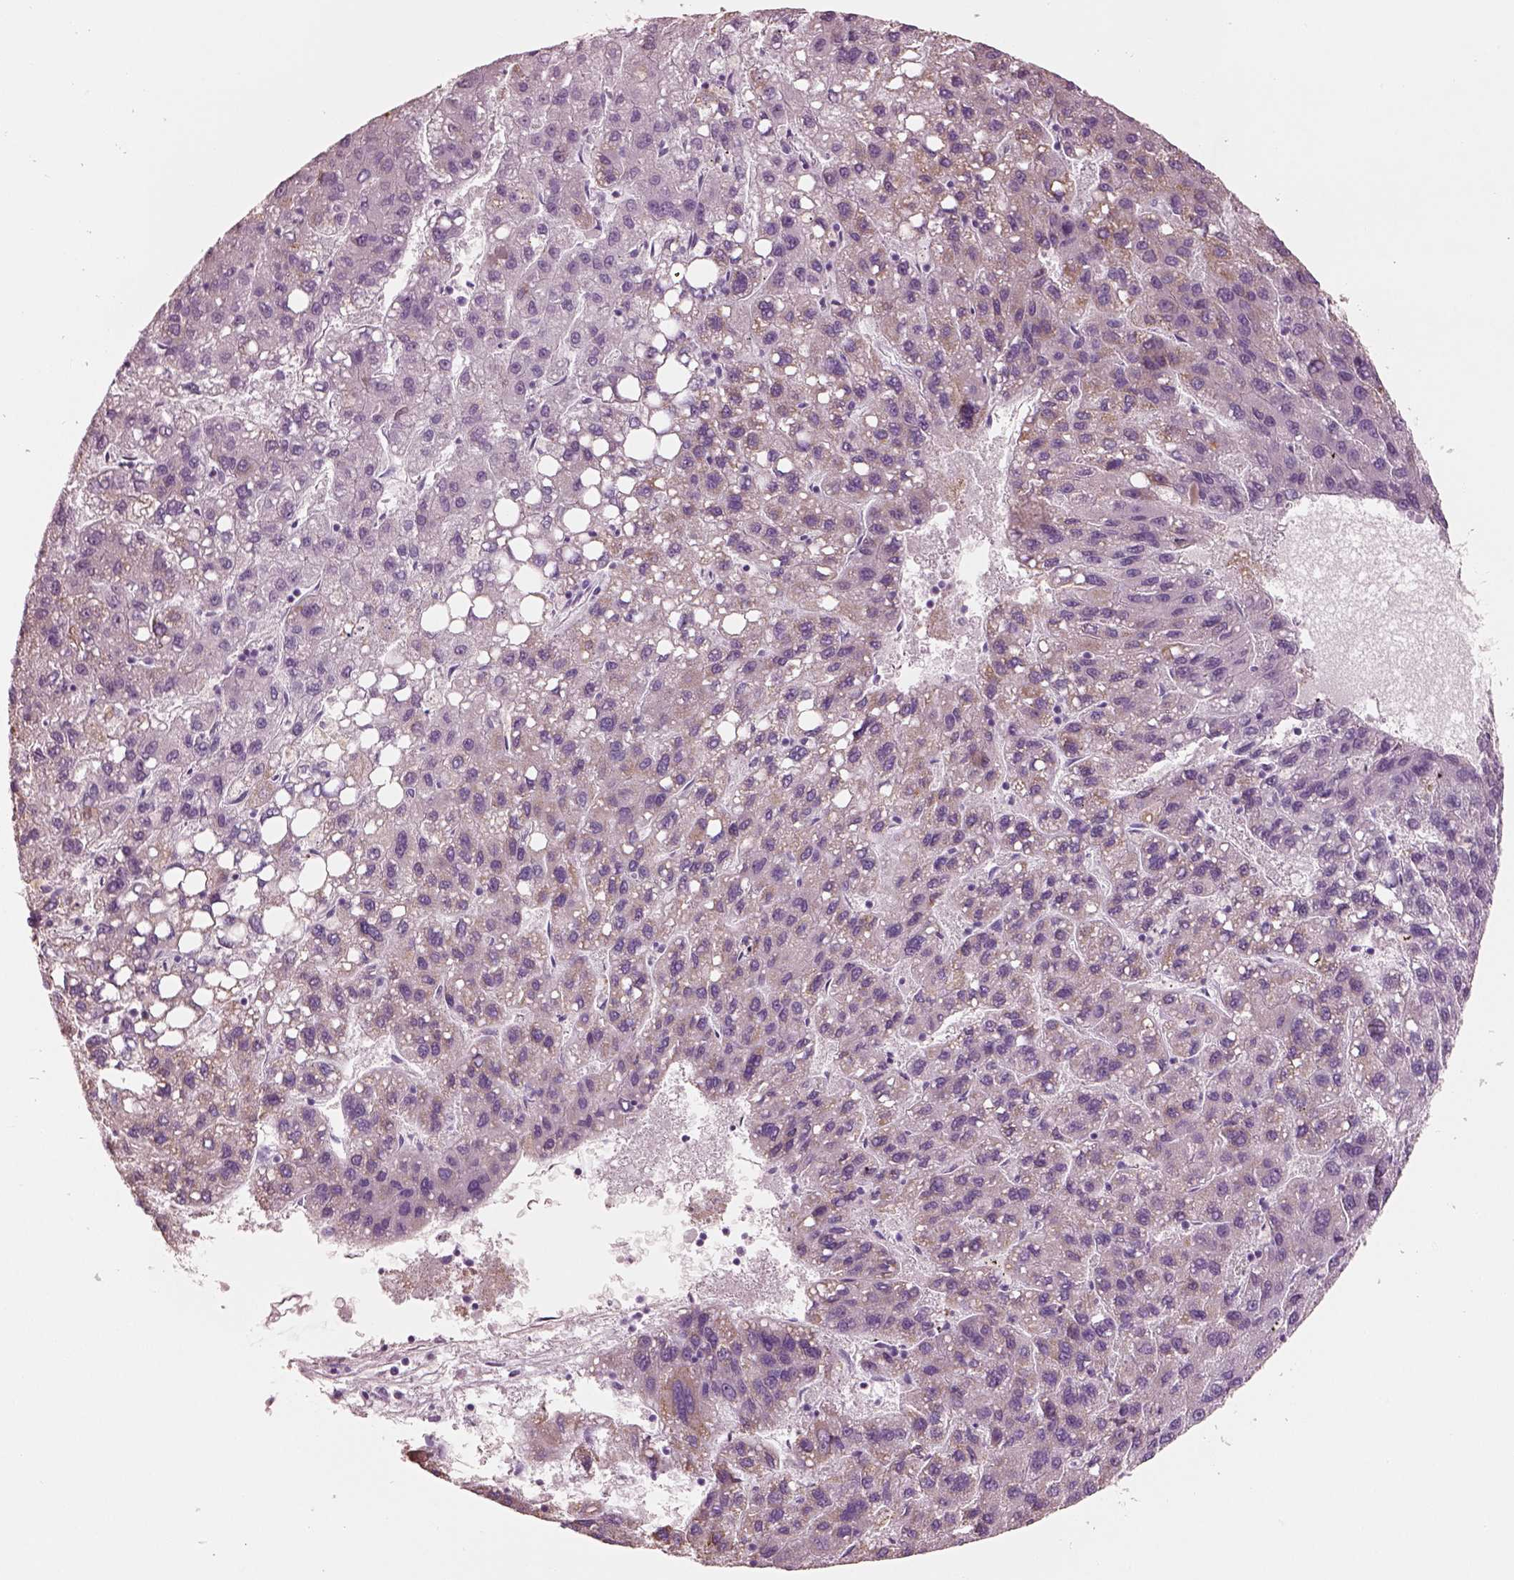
{"staining": {"intensity": "moderate", "quantity": ">75%", "location": "cytoplasmic/membranous"}, "tissue": "liver cancer", "cell_type": "Tumor cells", "image_type": "cancer", "snomed": [{"axis": "morphology", "description": "Carcinoma, Hepatocellular, NOS"}, {"axis": "topography", "description": "Liver"}], "caption": "High-magnification brightfield microscopy of liver cancer stained with DAB (3,3'-diaminobenzidine) (brown) and counterstained with hematoxylin (blue). tumor cells exhibit moderate cytoplasmic/membranous expression is identified in approximately>75% of cells. (DAB (3,3'-diaminobenzidine) IHC, brown staining for protein, blue staining for nuclei).", "gene": "ELSPBP1", "patient": {"sex": "female", "age": 82}}